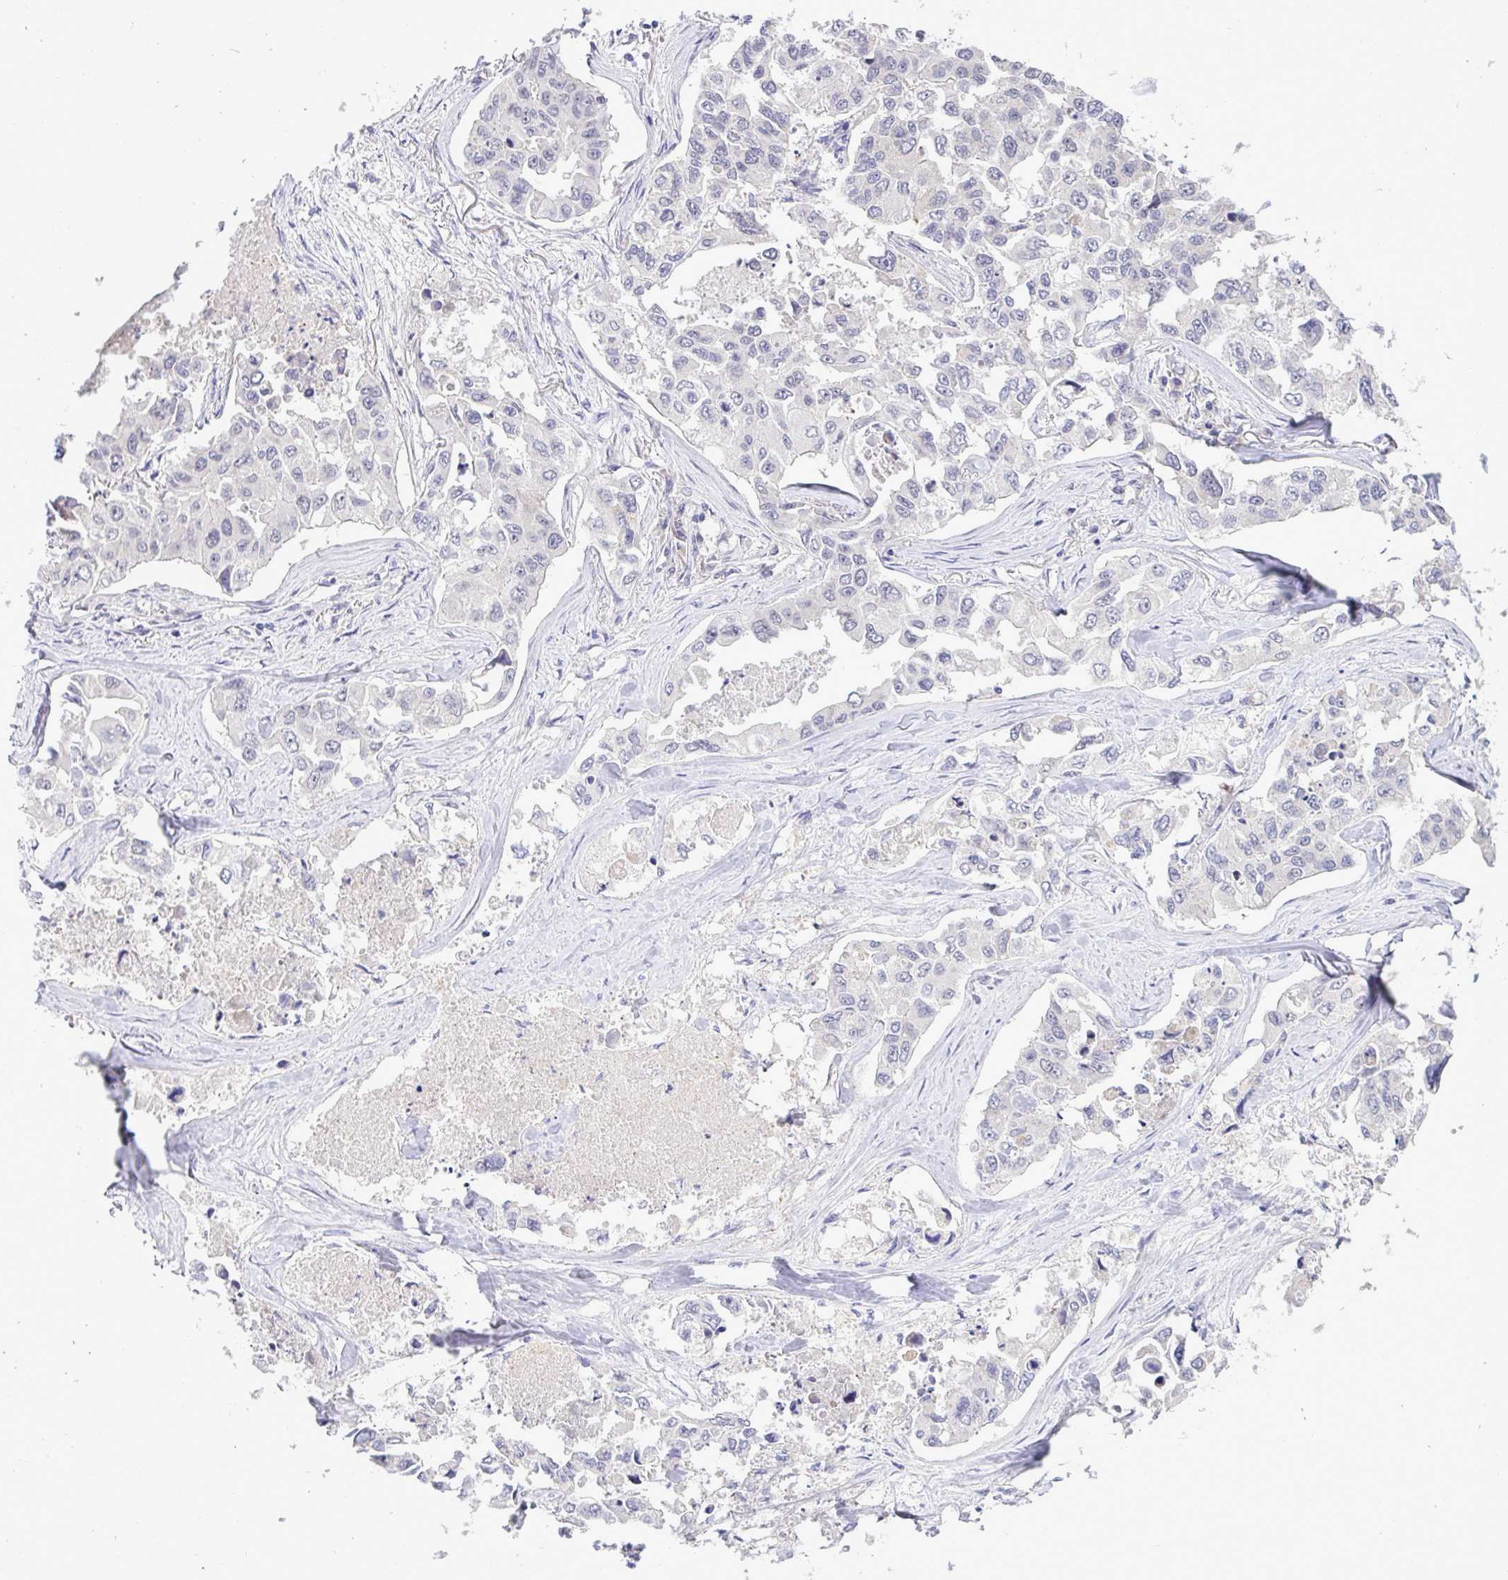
{"staining": {"intensity": "negative", "quantity": "none", "location": "none"}, "tissue": "lung cancer", "cell_type": "Tumor cells", "image_type": "cancer", "snomed": [{"axis": "morphology", "description": "Adenocarcinoma, NOS"}, {"axis": "topography", "description": "Lung"}], "caption": "Immunohistochemistry (IHC) photomicrograph of lung cancer (adenocarcinoma) stained for a protein (brown), which shows no positivity in tumor cells. The staining was performed using DAB (3,3'-diaminobenzidine) to visualize the protein expression in brown, while the nuclei were stained in blue with hematoxylin (Magnification: 20x).", "gene": "TMEM41A", "patient": {"sex": "male", "age": 64}}